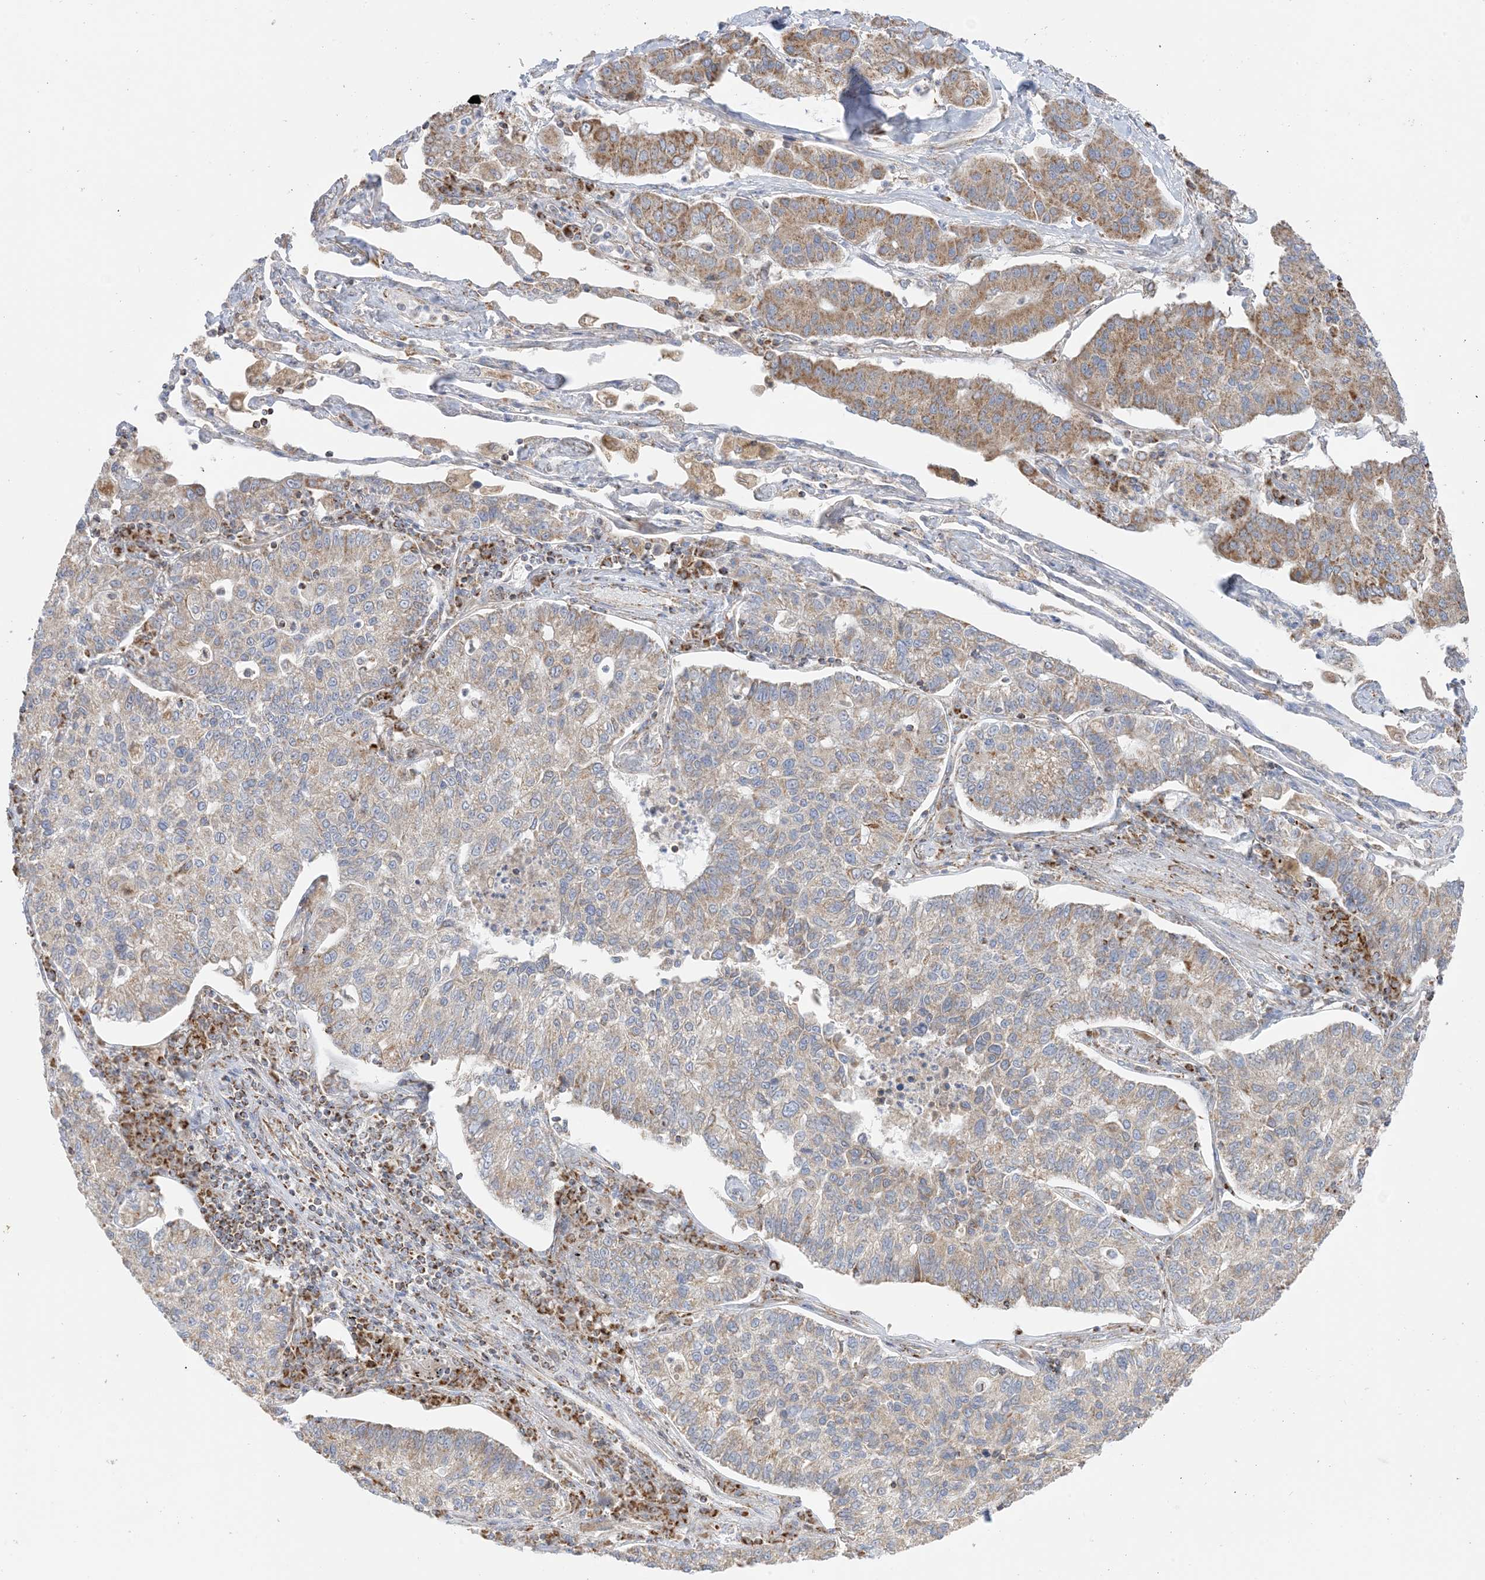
{"staining": {"intensity": "moderate", "quantity": "25%-75%", "location": "cytoplasmic/membranous"}, "tissue": "lung cancer", "cell_type": "Tumor cells", "image_type": "cancer", "snomed": [{"axis": "morphology", "description": "Adenocarcinoma, NOS"}, {"axis": "topography", "description": "Lung"}], "caption": "DAB immunohistochemical staining of human adenocarcinoma (lung) exhibits moderate cytoplasmic/membranous protein positivity in approximately 25%-75% of tumor cells. Using DAB (brown) and hematoxylin (blue) stains, captured at high magnification using brightfield microscopy.", "gene": "SLC25A12", "patient": {"sex": "male", "age": 49}}